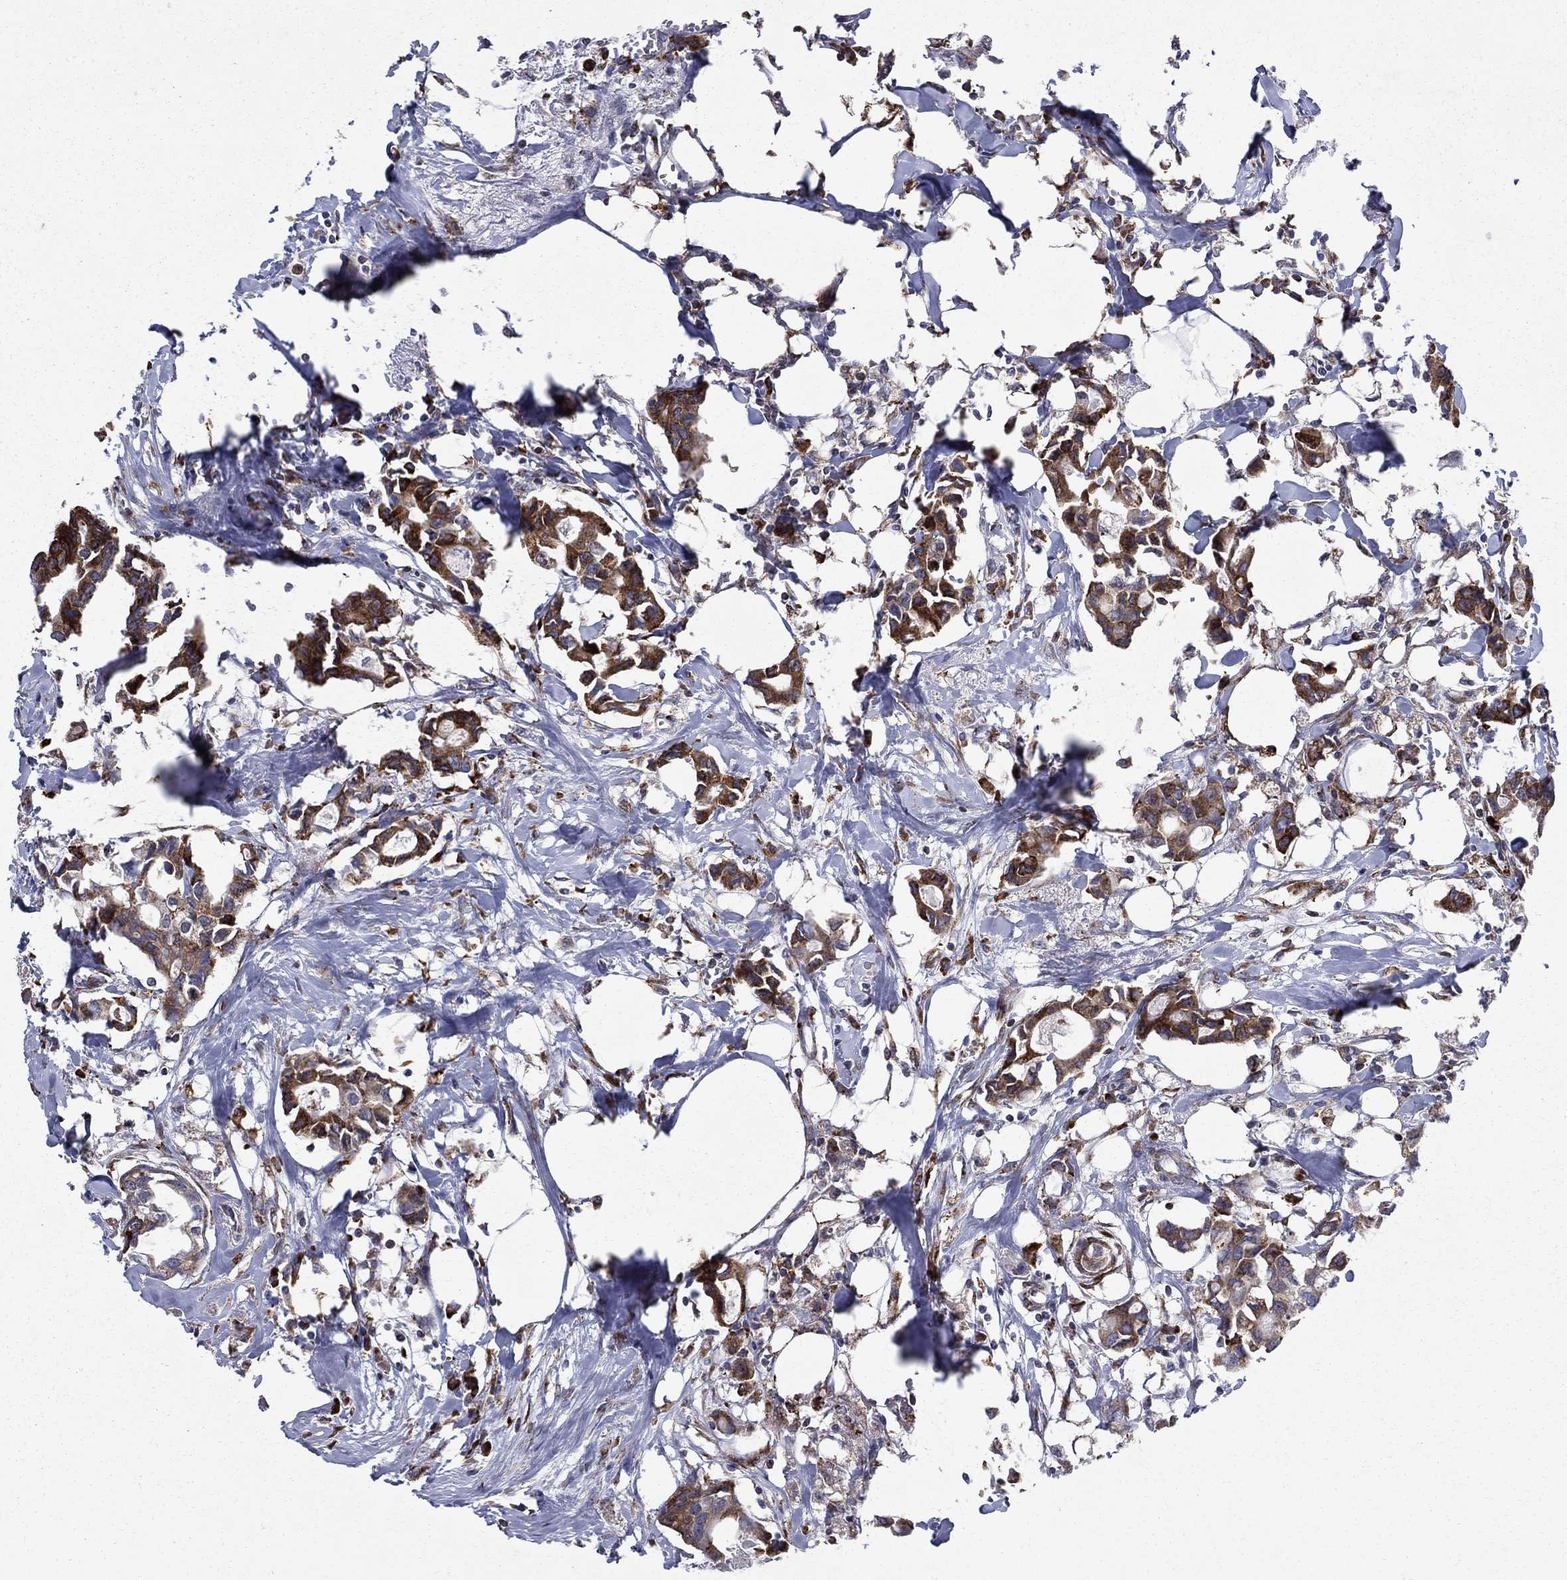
{"staining": {"intensity": "strong", "quantity": "25%-75%", "location": "cytoplasmic/membranous"}, "tissue": "breast cancer", "cell_type": "Tumor cells", "image_type": "cancer", "snomed": [{"axis": "morphology", "description": "Duct carcinoma"}, {"axis": "topography", "description": "Breast"}], "caption": "Breast invasive ductal carcinoma stained with a protein marker shows strong staining in tumor cells.", "gene": "CAB39L", "patient": {"sex": "female", "age": 83}}